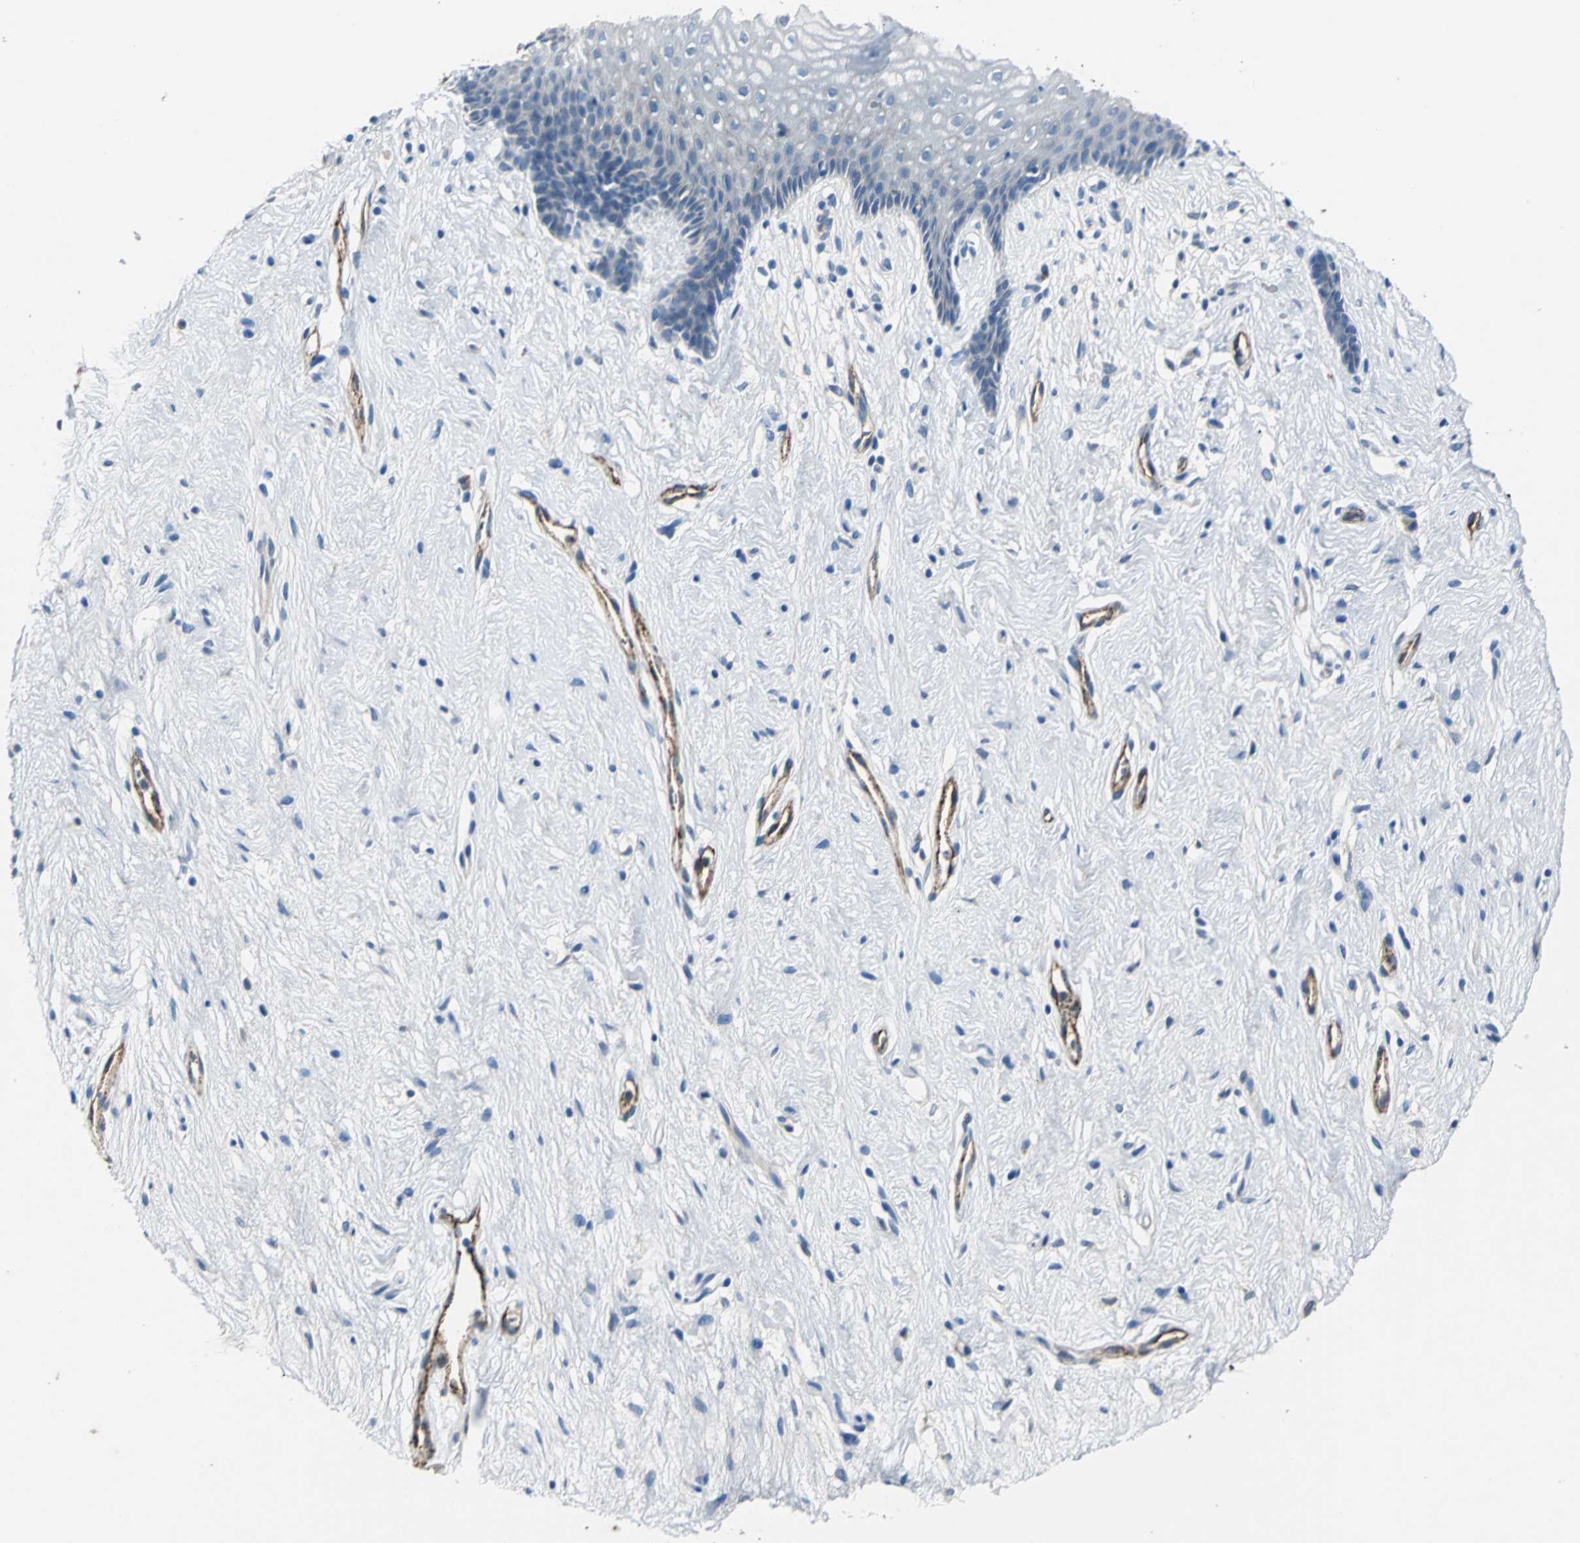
{"staining": {"intensity": "weak", "quantity": "<25%", "location": "cytoplasmic/membranous"}, "tissue": "vagina", "cell_type": "Squamous epithelial cells", "image_type": "normal", "snomed": [{"axis": "morphology", "description": "Normal tissue, NOS"}, {"axis": "topography", "description": "Vagina"}], "caption": "DAB (3,3'-diaminobenzidine) immunohistochemical staining of normal human vagina shows no significant expression in squamous epithelial cells.", "gene": "SELP", "patient": {"sex": "female", "age": 44}}